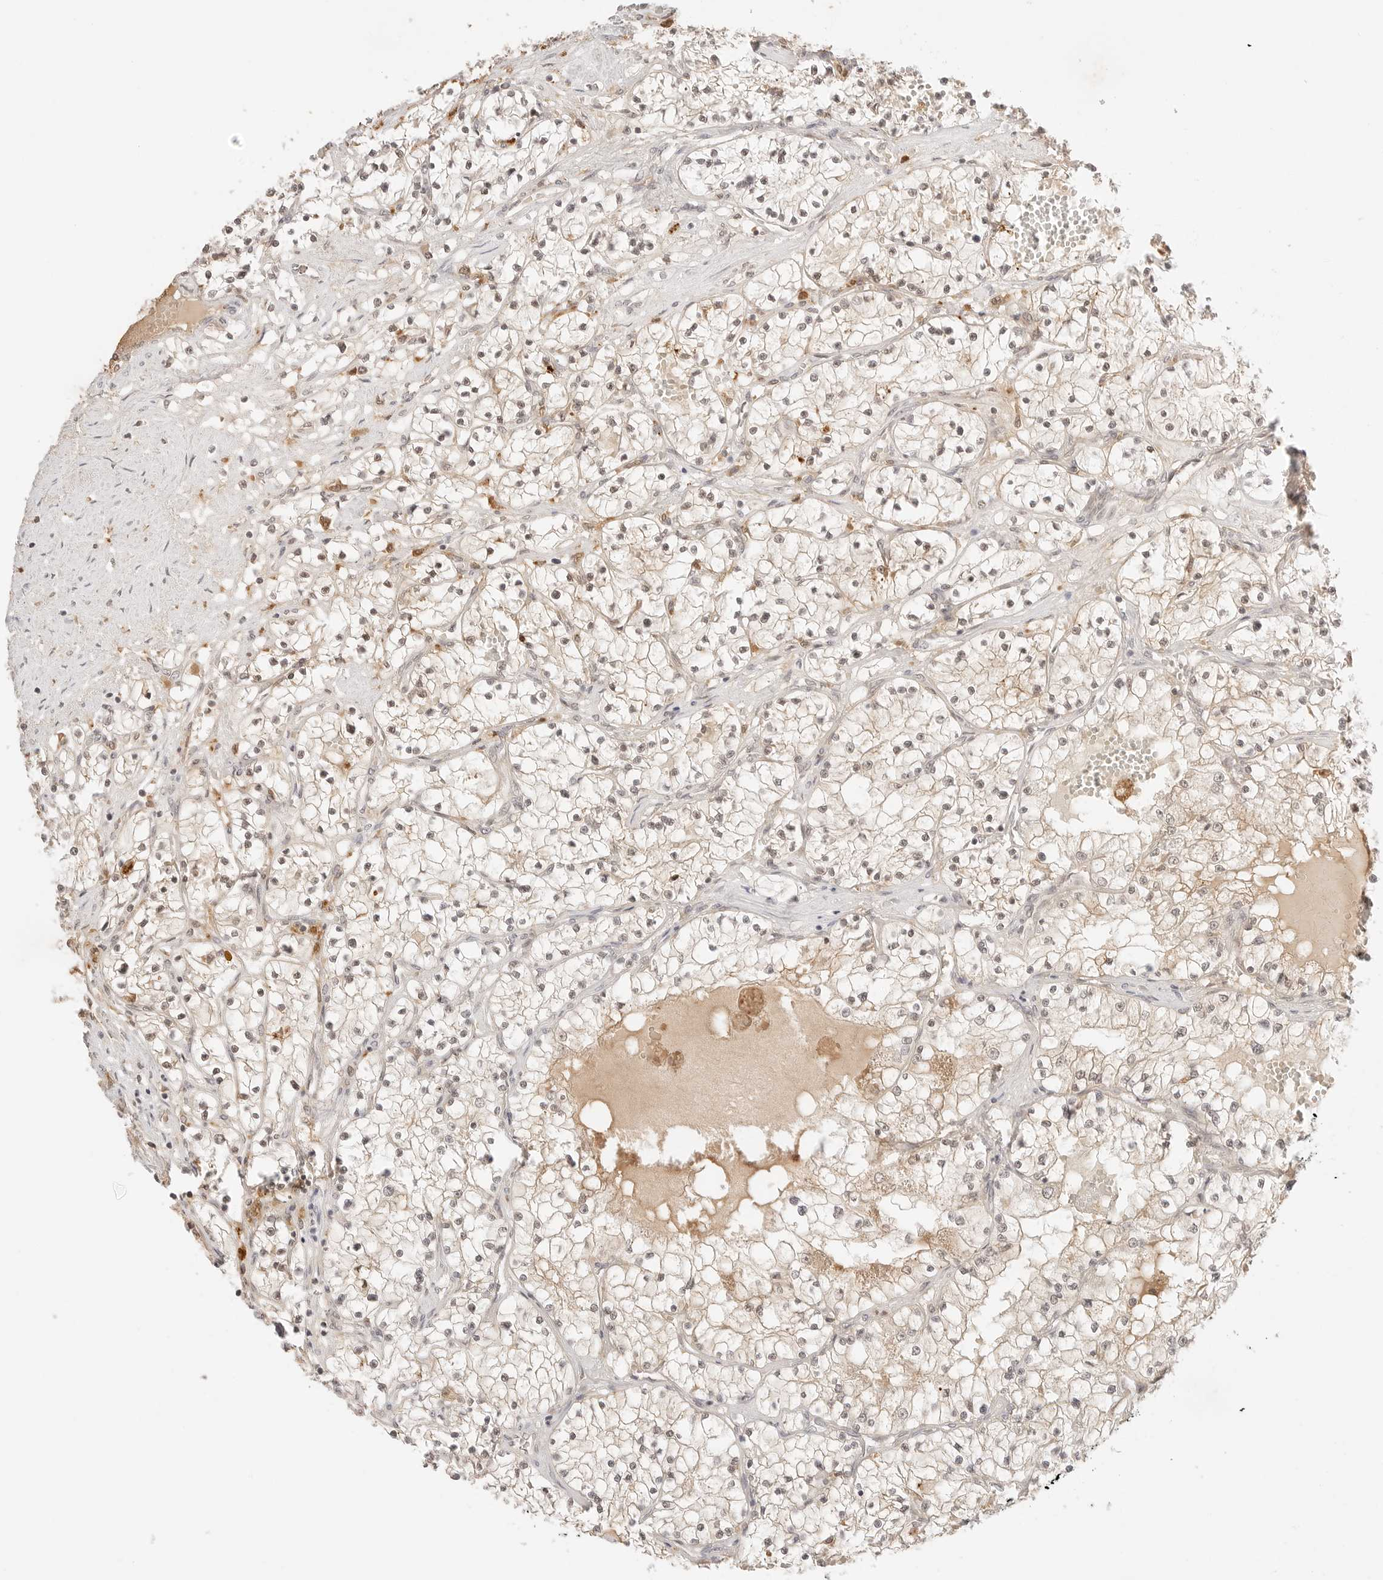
{"staining": {"intensity": "weak", "quantity": "25%-75%", "location": "cytoplasmic/membranous"}, "tissue": "renal cancer", "cell_type": "Tumor cells", "image_type": "cancer", "snomed": [{"axis": "morphology", "description": "Normal tissue, NOS"}, {"axis": "morphology", "description": "Adenocarcinoma, NOS"}, {"axis": "topography", "description": "Kidney"}], "caption": "The photomicrograph displays immunohistochemical staining of adenocarcinoma (renal). There is weak cytoplasmic/membranous expression is identified in about 25%-75% of tumor cells.", "gene": "RPS6KL1", "patient": {"sex": "male", "age": 68}}